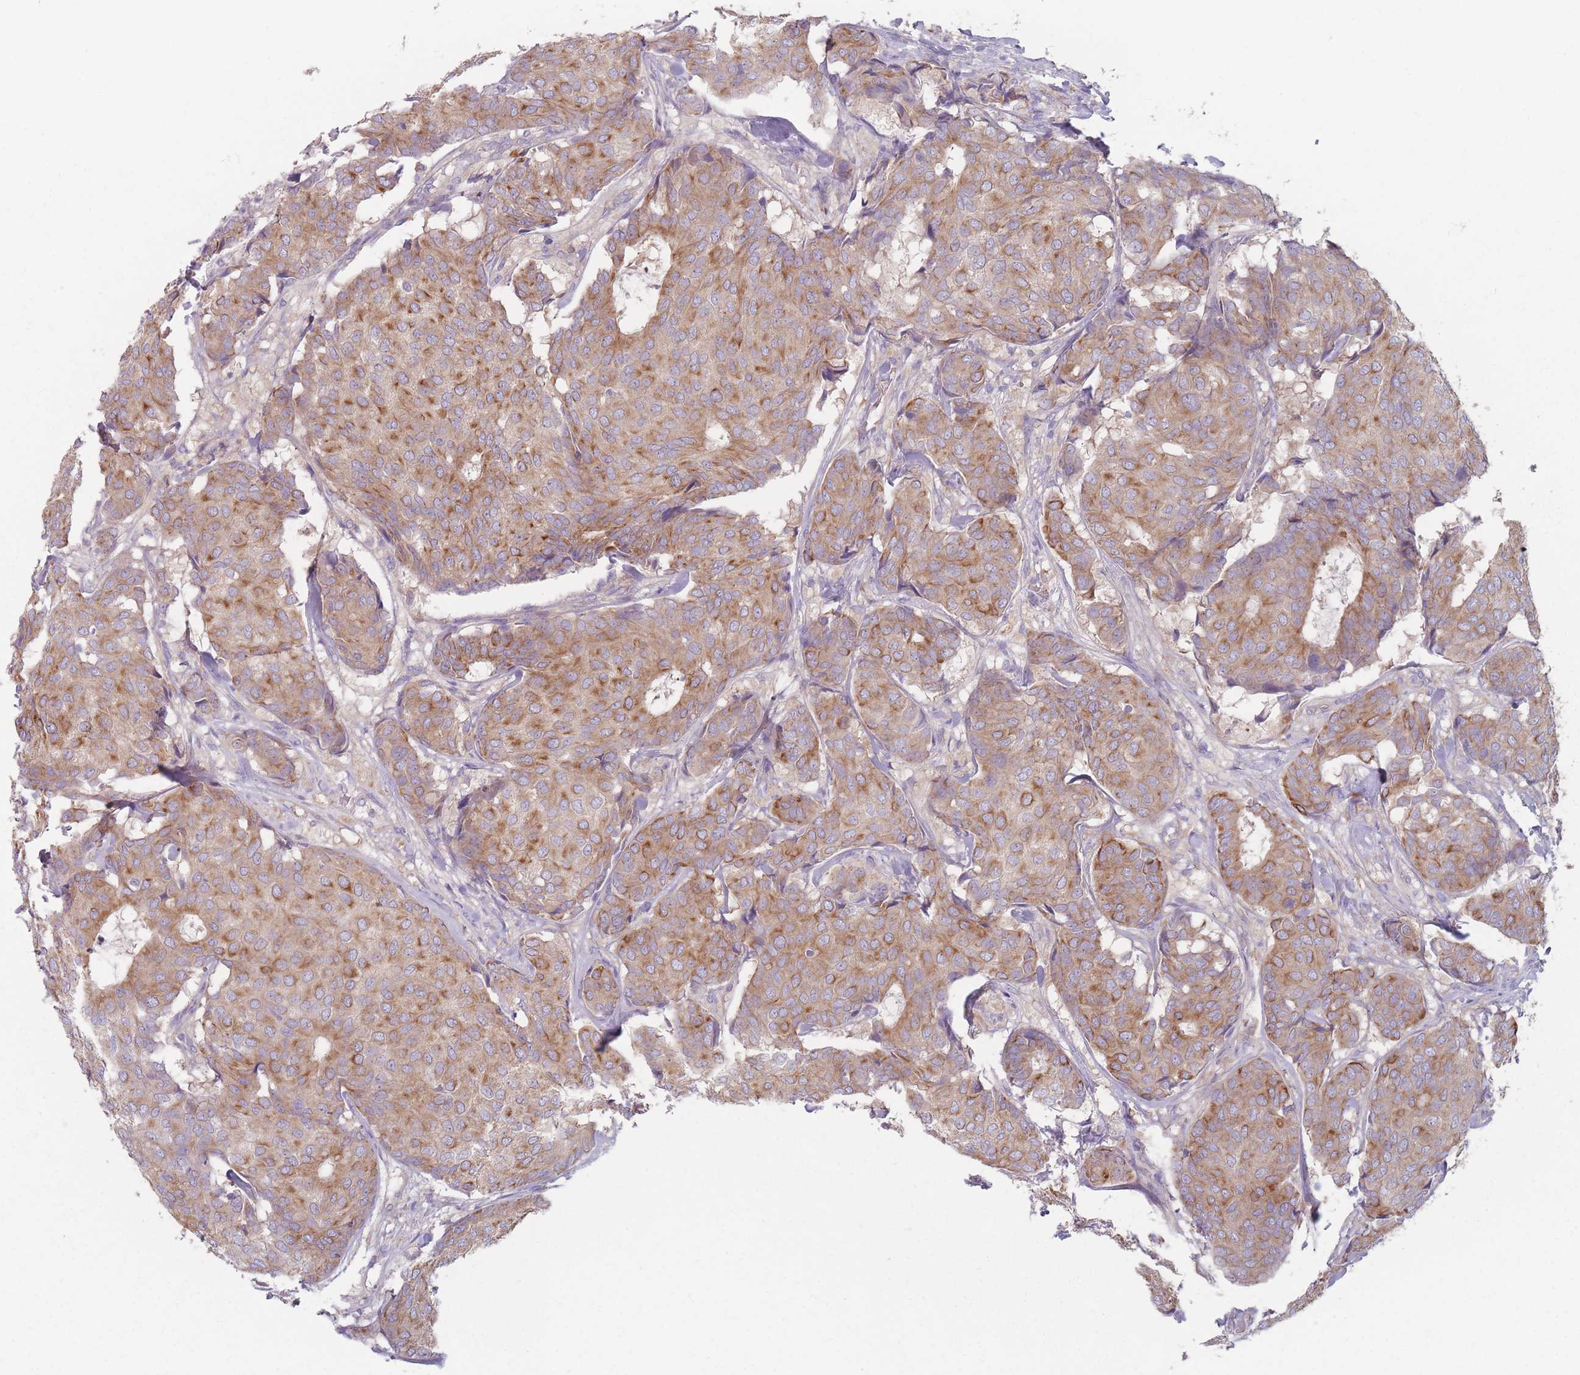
{"staining": {"intensity": "moderate", "quantity": ">75%", "location": "cytoplasmic/membranous"}, "tissue": "breast cancer", "cell_type": "Tumor cells", "image_type": "cancer", "snomed": [{"axis": "morphology", "description": "Duct carcinoma"}, {"axis": "topography", "description": "Breast"}], "caption": "Breast infiltrating ductal carcinoma tissue demonstrates moderate cytoplasmic/membranous staining in approximately >75% of tumor cells, visualized by immunohistochemistry.", "gene": "HSBP1L1", "patient": {"sex": "female", "age": 75}}